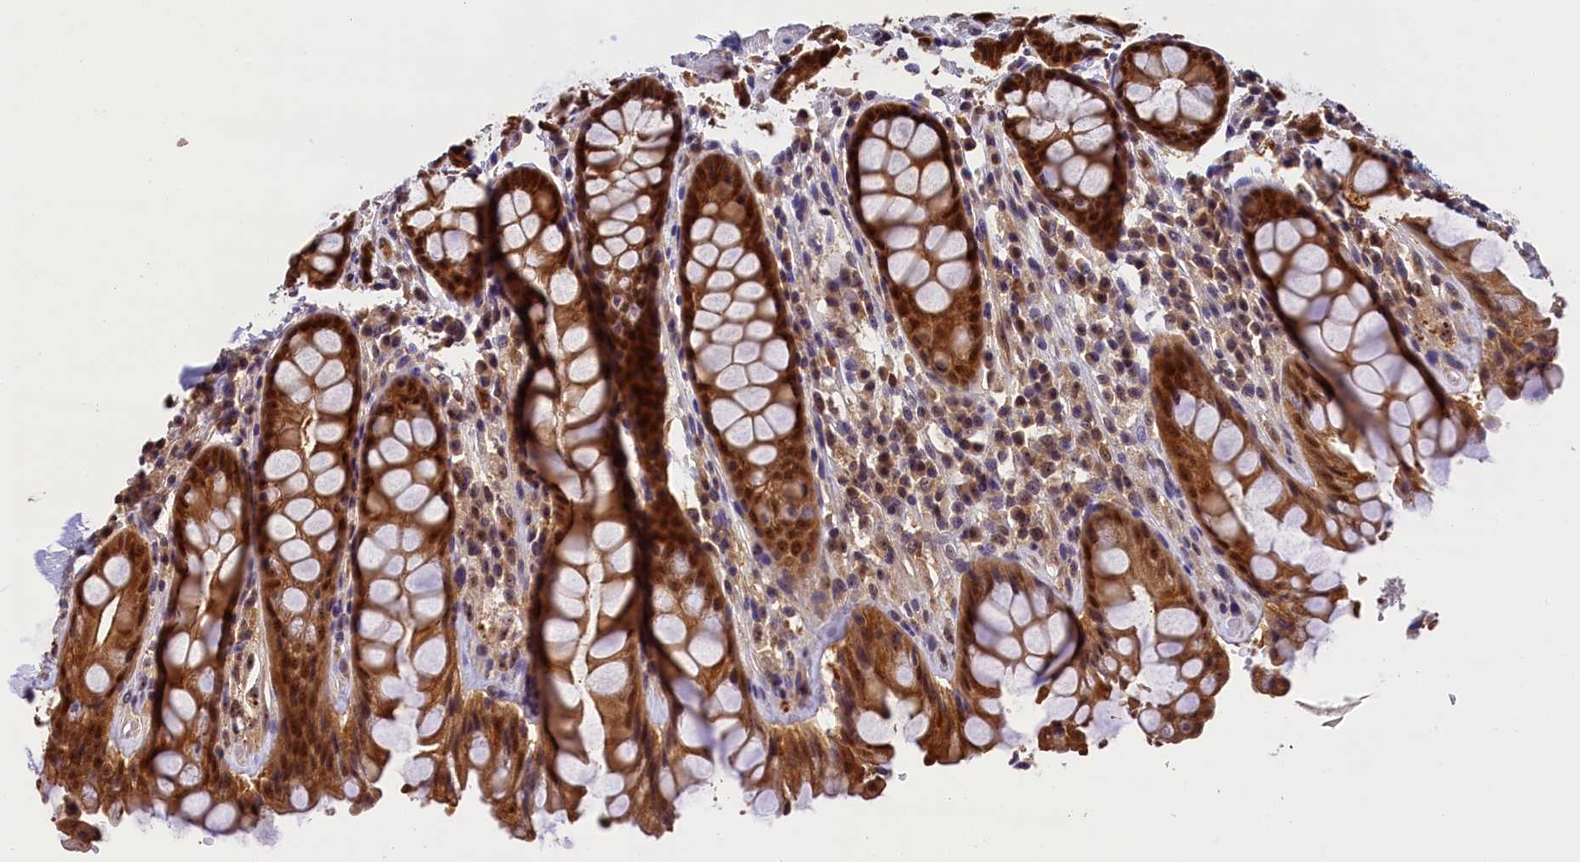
{"staining": {"intensity": "strong", "quantity": ">75%", "location": "cytoplasmic/membranous,nuclear"}, "tissue": "rectum", "cell_type": "Glandular cells", "image_type": "normal", "snomed": [{"axis": "morphology", "description": "Normal tissue, NOS"}, {"axis": "topography", "description": "Rectum"}], "caption": "Protein expression analysis of normal rectum reveals strong cytoplasmic/membranous,nuclear positivity in approximately >75% of glandular cells.", "gene": "EIF6", "patient": {"sex": "male", "age": 64}}